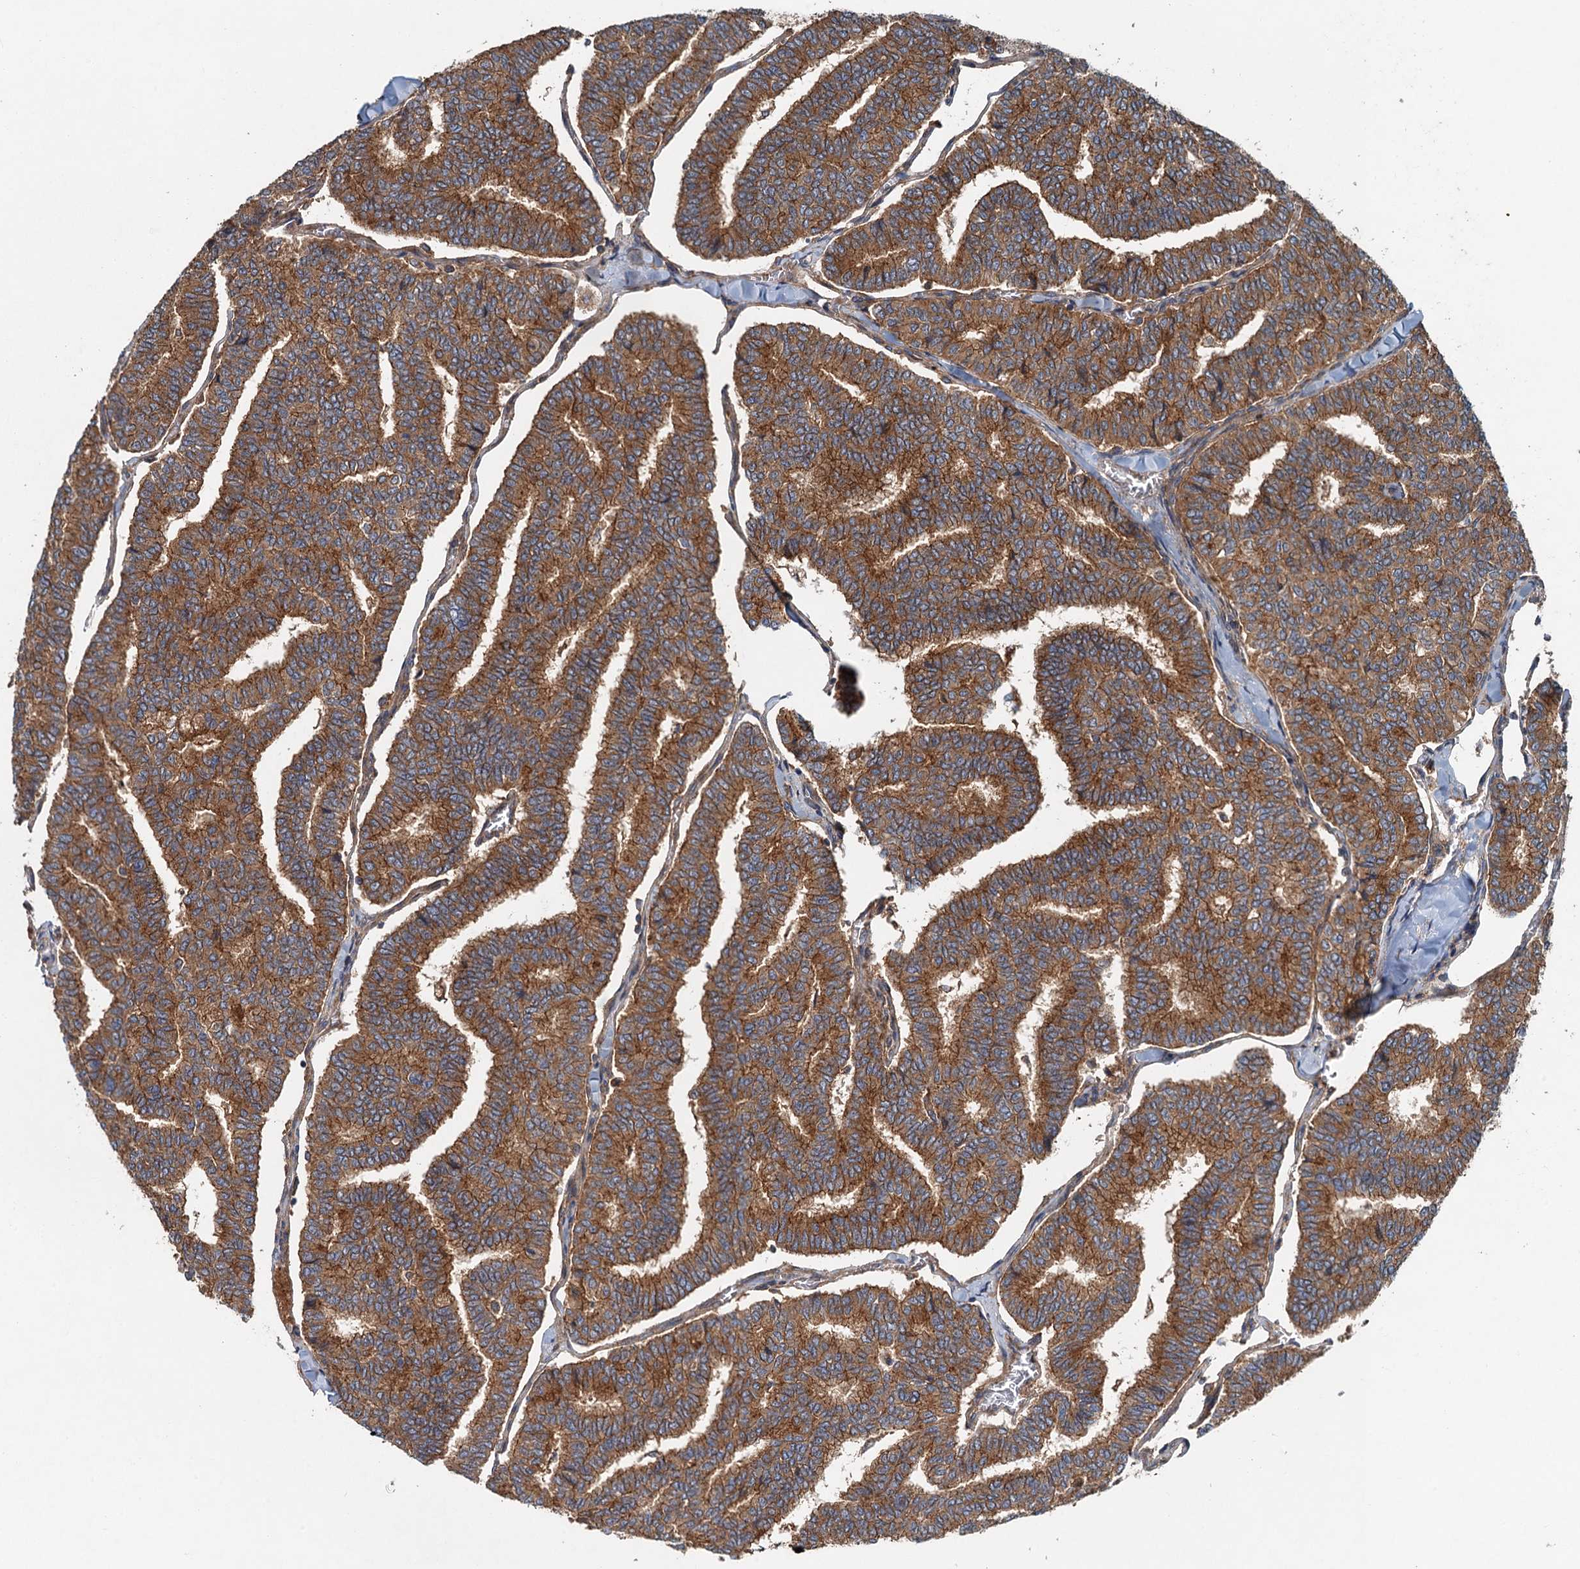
{"staining": {"intensity": "strong", "quantity": ">75%", "location": "cytoplasmic/membranous"}, "tissue": "thyroid cancer", "cell_type": "Tumor cells", "image_type": "cancer", "snomed": [{"axis": "morphology", "description": "Papillary adenocarcinoma, NOS"}, {"axis": "topography", "description": "Thyroid gland"}], "caption": "Papillary adenocarcinoma (thyroid) stained for a protein (brown) shows strong cytoplasmic/membranous positive staining in approximately >75% of tumor cells.", "gene": "COG3", "patient": {"sex": "female", "age": 35}}